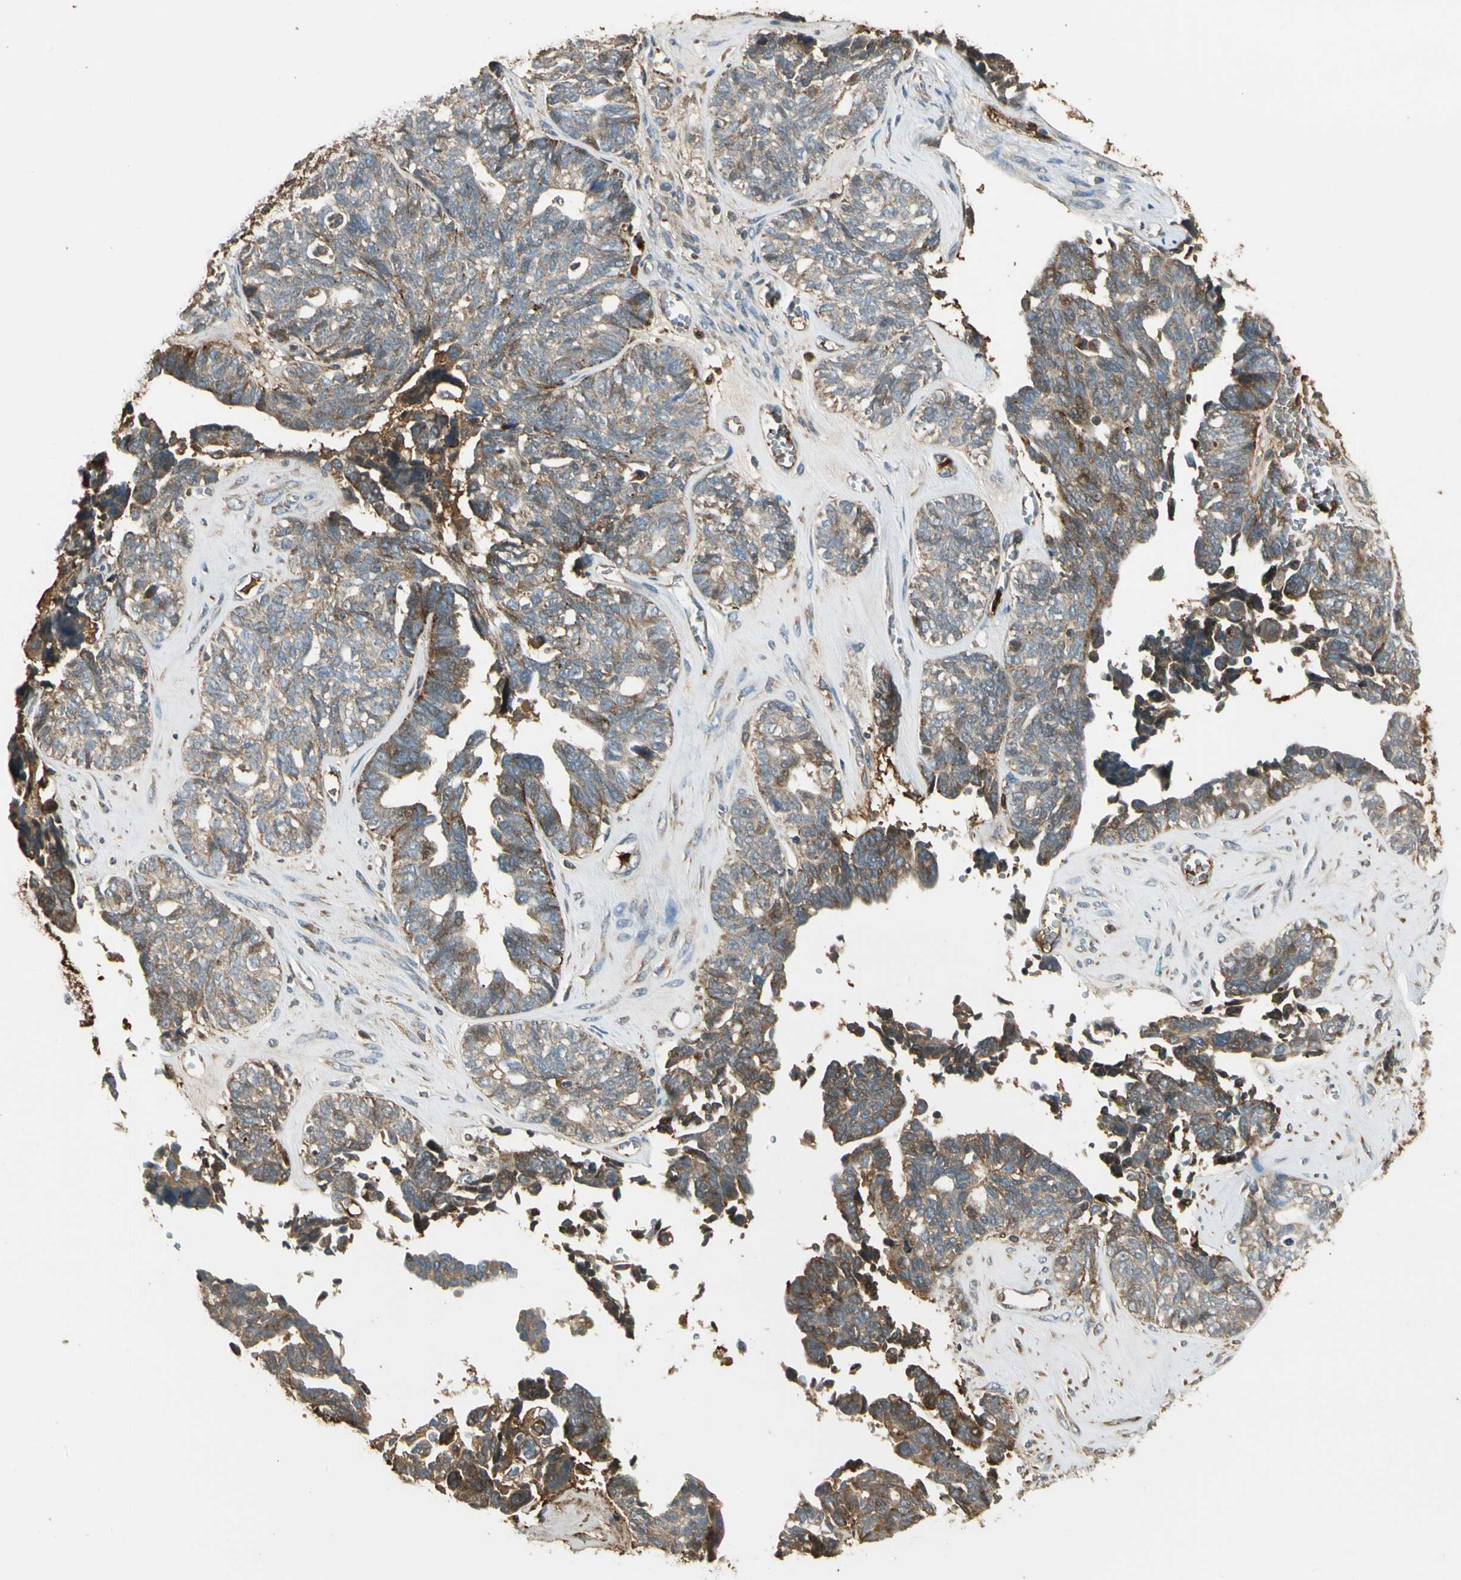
{"staining": {"intensity": "weak", "quantity": ">75%", "location": "cytoplasmic/membranous"}, "tissue": "ovarian cancer", "cell_type": "Tumor cells", "image_type": "cancer", "snomed": [{"axis": "morphology", "description": "Cystadenocarcinoma, serous, NOS"}, {"axis": "topography", "description": "Ovary"}], "caption": "This is a micrograph of immunohistochemistry staining of ovarian cancer, which shows weak positivity in the cytoplasmic/membranous of tumor cells.", "gene": "STX11", "patient": {"sex": "female", "age": 79}}